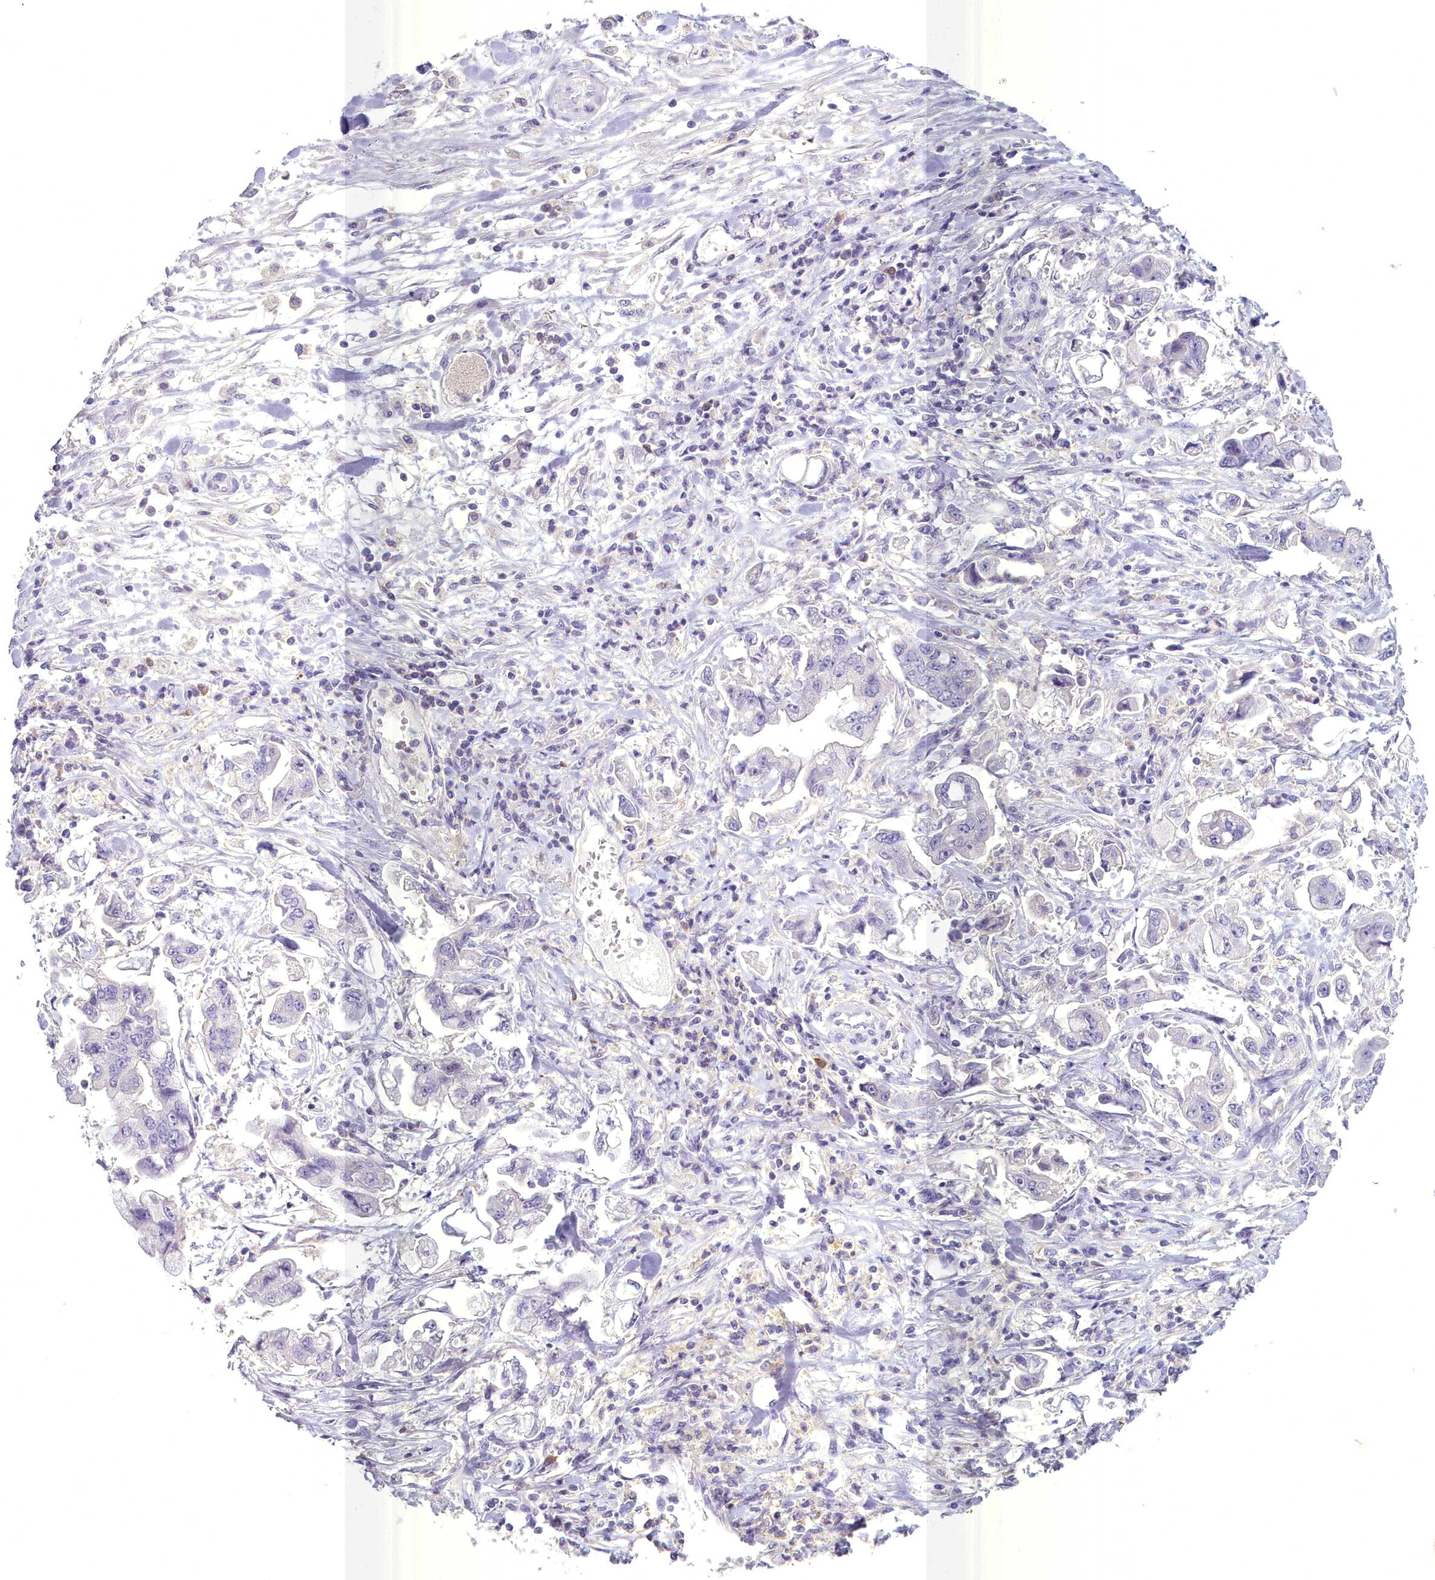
{"staining": {"intensity": "negative", "quantity": "none", "location": "none"}, "tissue": "stomach cancer", "cell_type": "Tumor cells", "image_type": "cancer", "snomed": [{"axis": "morphology", "description": "Adenocarcinoma, NOS"}, {"axis": "topography", "description": "Stomach"}], "caption": "DAB (3,3'-diaminobenzidine) immunohistochemical staining of adenocarcinoma (stomach) shows no significant positivity in tumor cells.", "gene": "BLNK", "patient": {"sex": "male", "age": 62}}